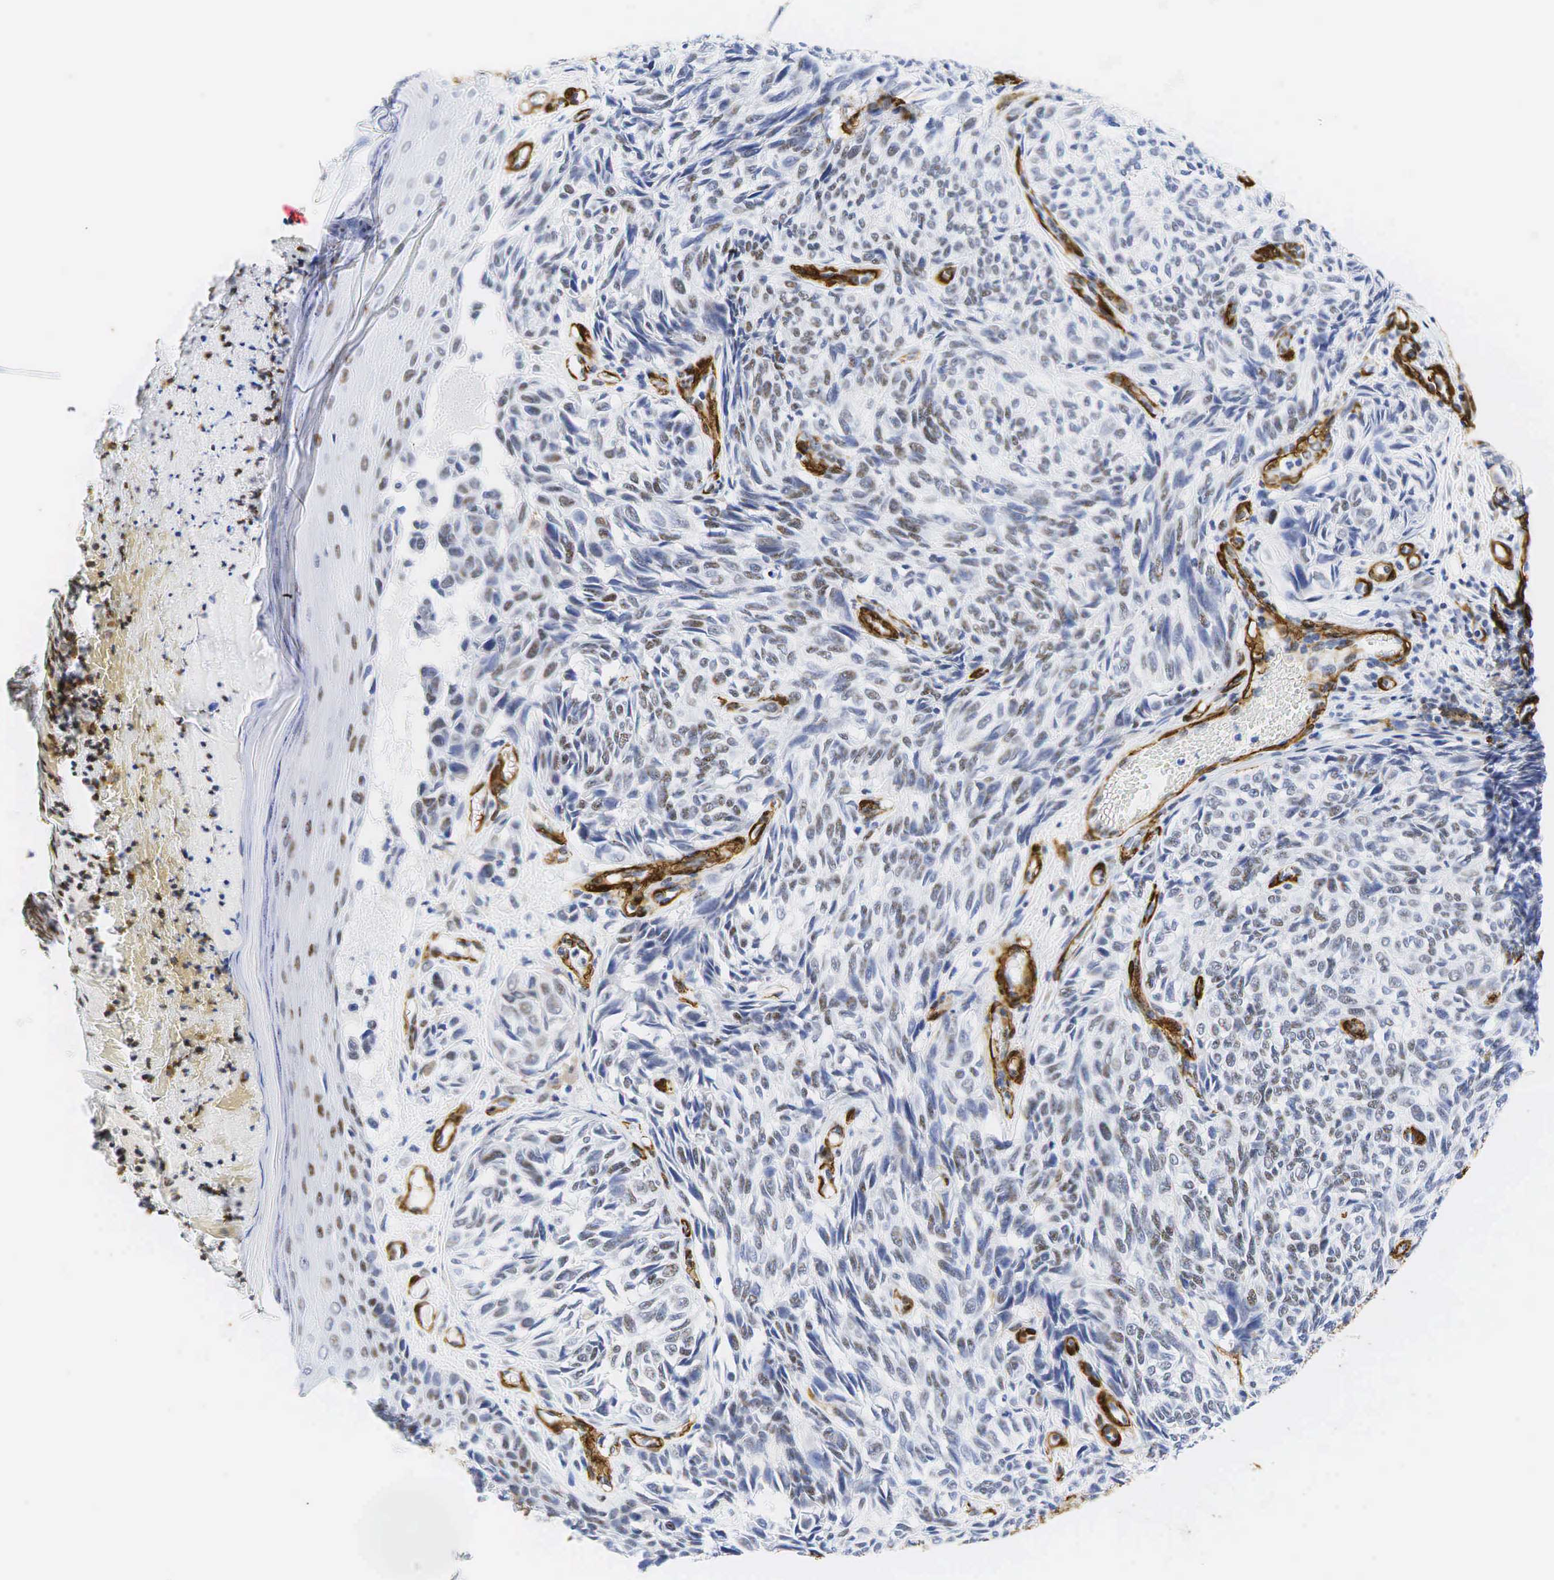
{"staining": {"intensity": "weak", "quantity": "25%-75%", "location": "nuclear"}, "tissue": "melanoma", "cell_type": "Tumor cells", "image_type": "cancer", "snomed": [{"axis": "morphology", "description": "Malignant melanoma, NOS"}, {"axis": "topography", "description": "Skin"}], "caption": "Immunohistochemistry (IHC) (DAB) staining of human melanoma shows weak nuclear protein staining in approximately 25%-75% of tumor cells.", "gene": "ACTA2", "patient": {"sex": "male", "age": 51}}